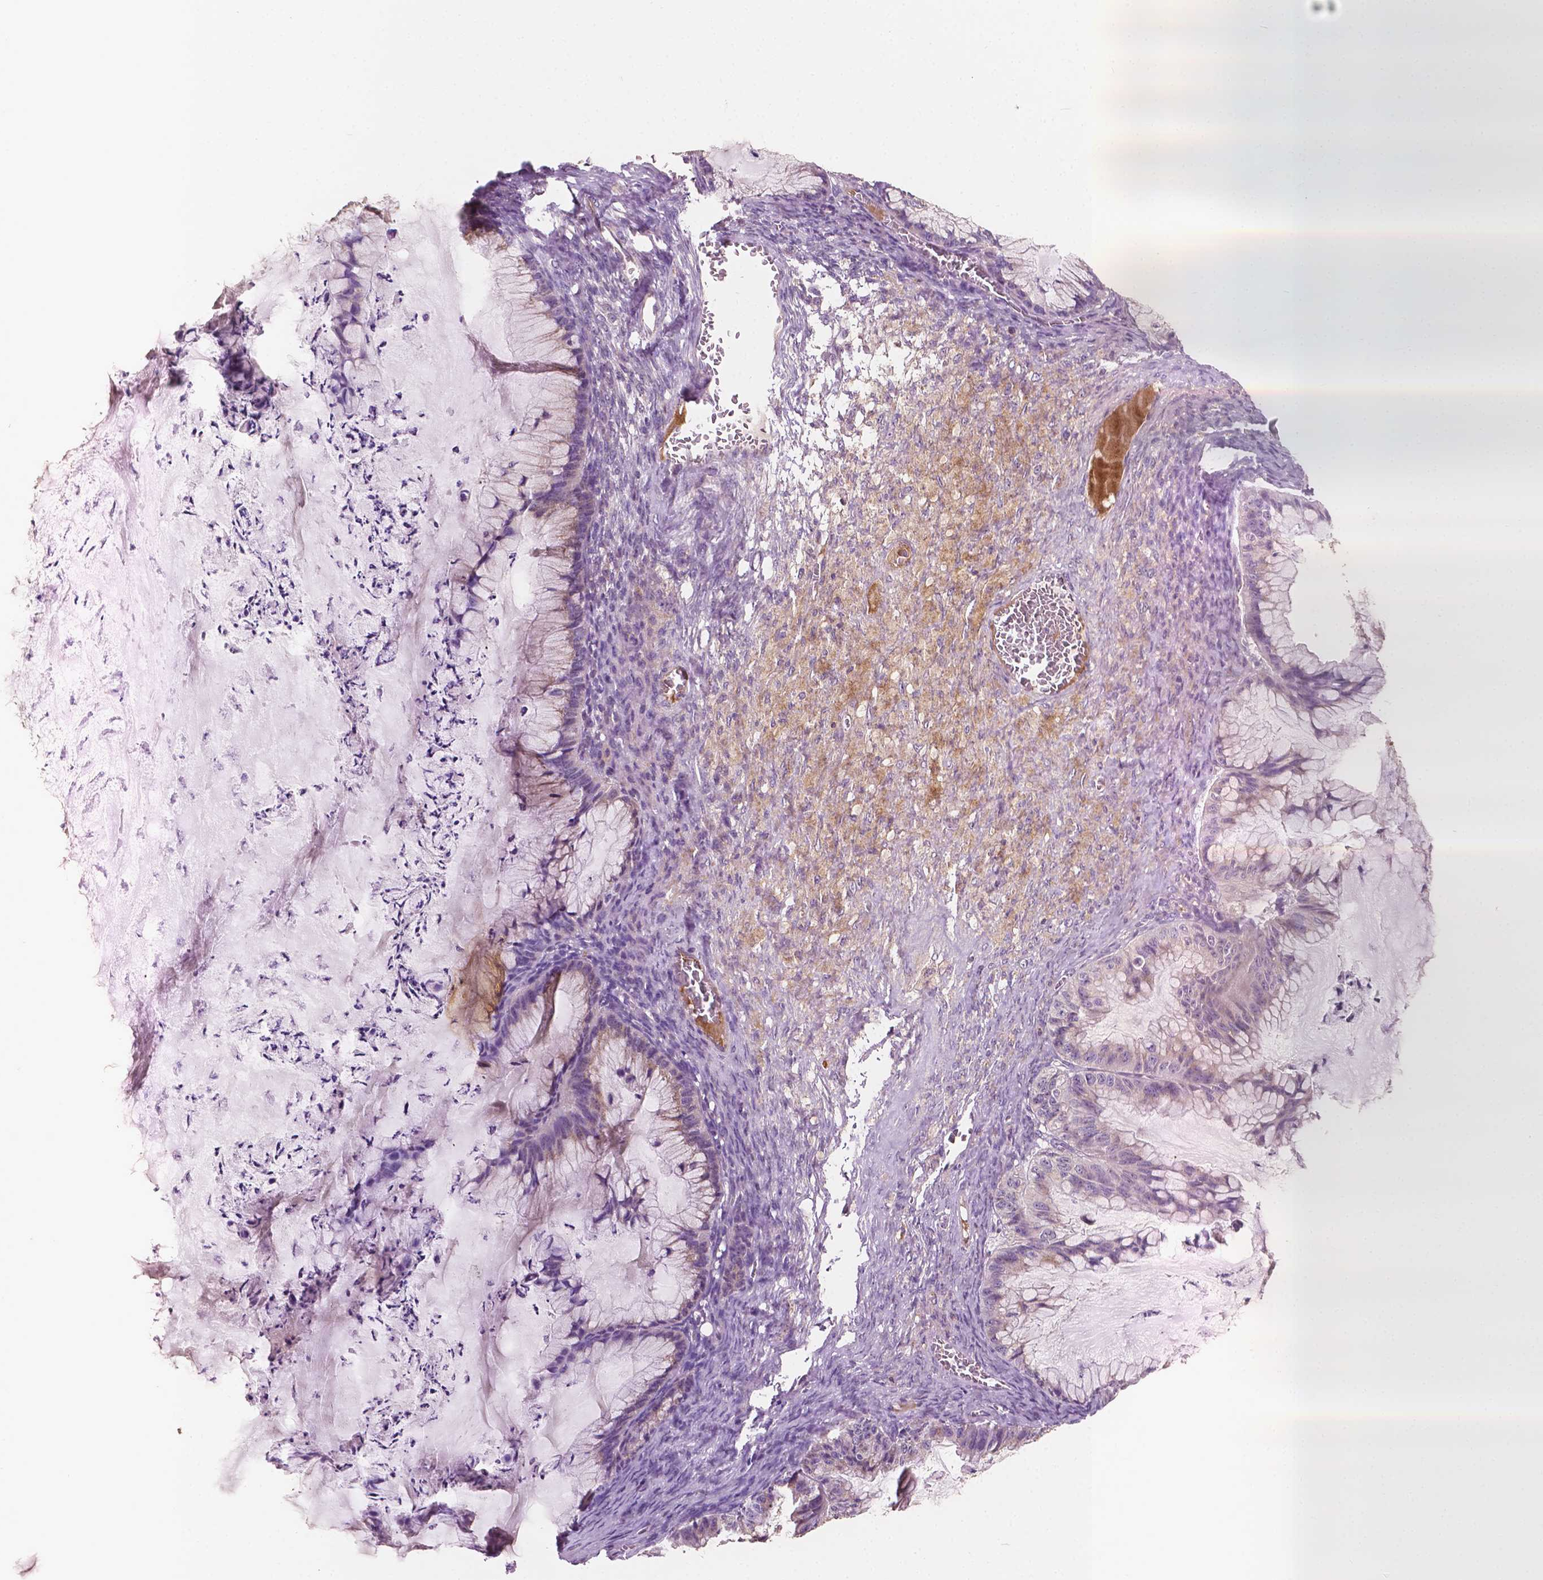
{"staining": {"intensity": "weak", "quantity": "25%-75%", "location": "cytoplasmic/membranous"}, "tissue": "ovarian cancer", "cell_type": "Tumor cells", "image_type": "cancer", "snomed": [{"axis": "morphology", "description": "Cystadenocarcinoma, mucinous, NOS"}, {"axis": "topography", "description": "Ovary"}], "caption": "Tumor cells demonstrate low levels of weak cytoplasmic/membranous expression in approximately 25%-75% of cells in ovarian cancer.", "gene": "EBAG9", "patient": {"sex": "female", "age": 72}}